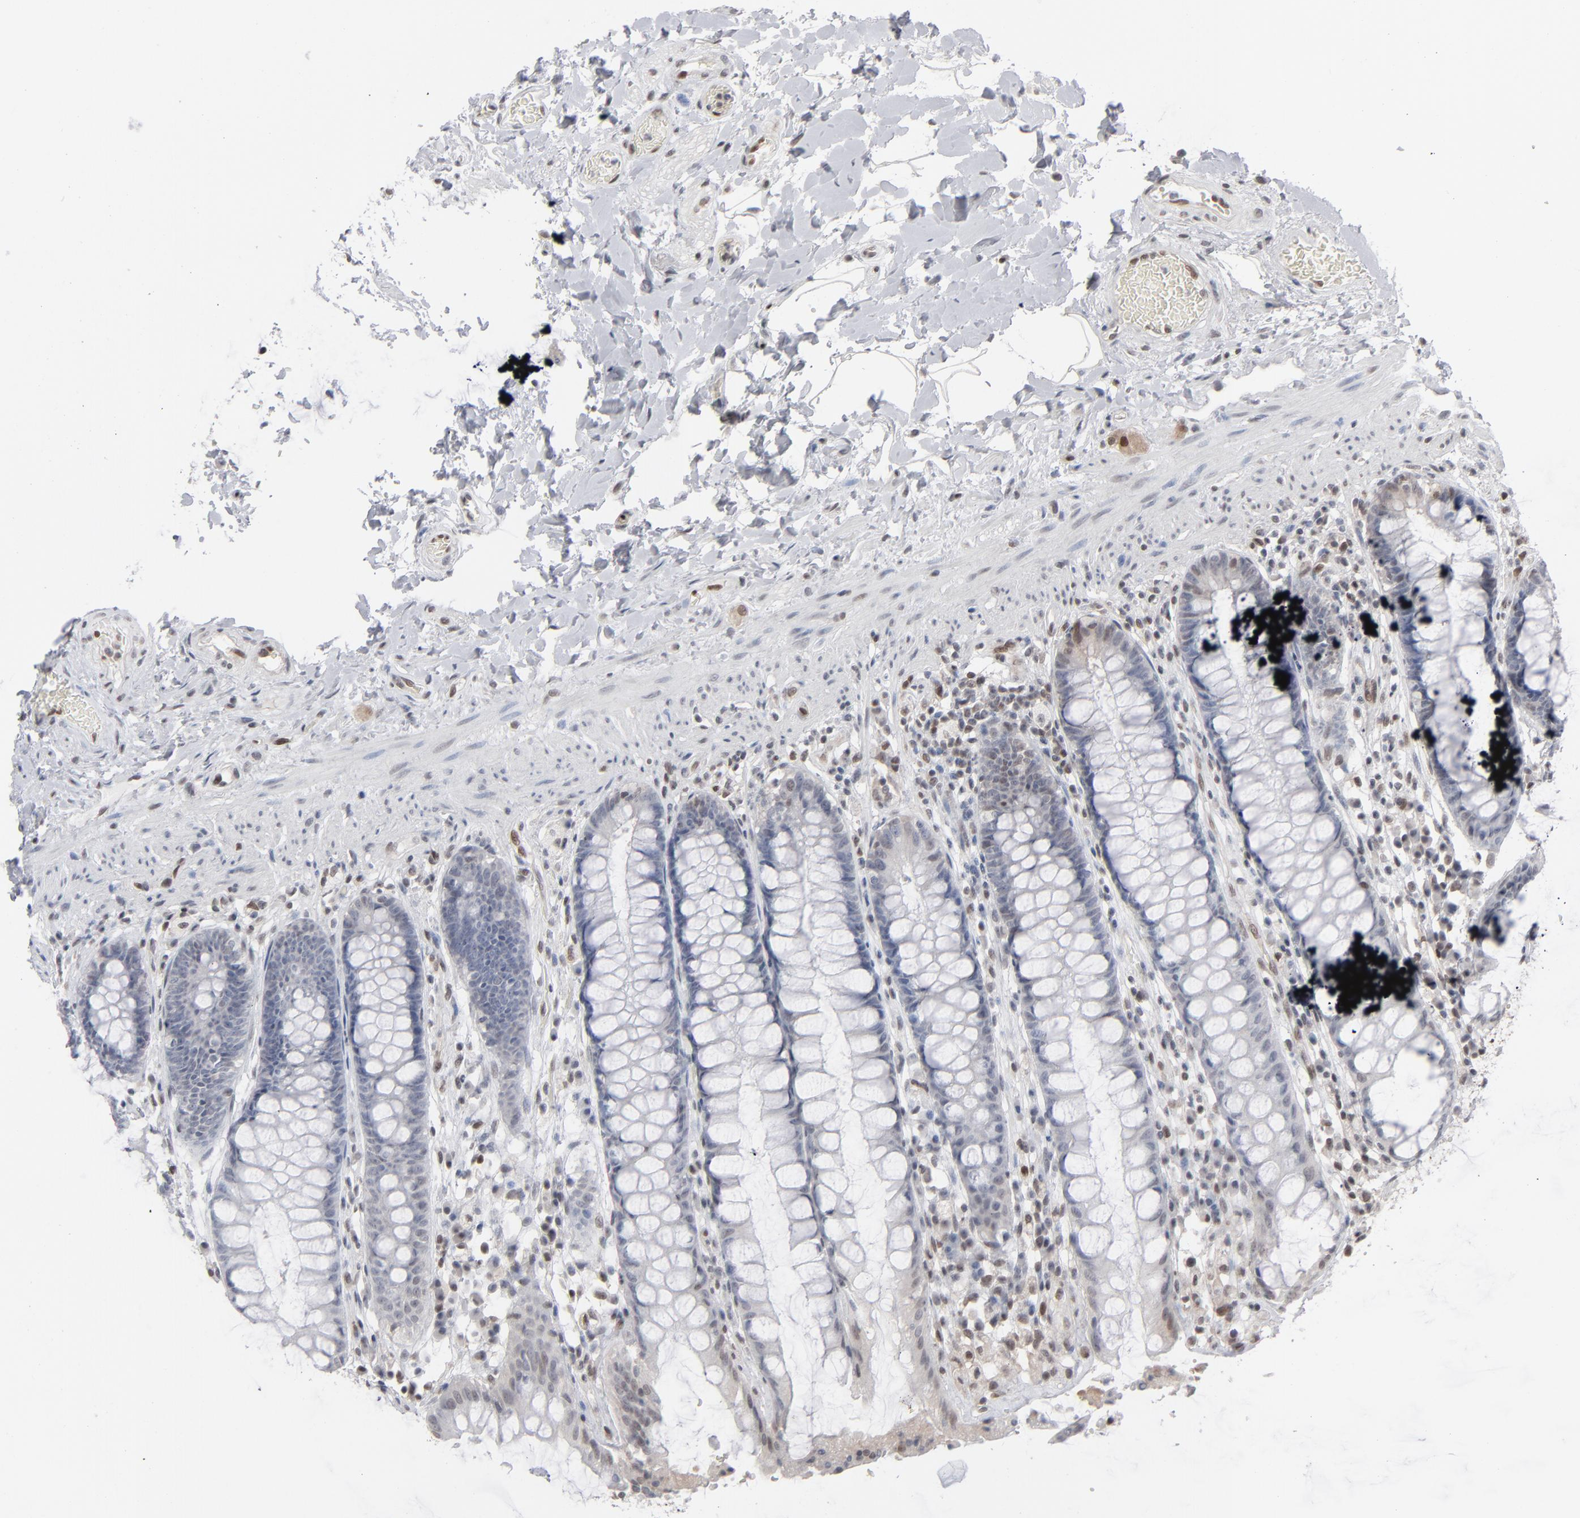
{"staining": {"intensity": "moderate", "quantity": "25%-75%", "location": "nuclear"}, "tissue": "rectum", "cell_type": "Glandular cells", "image_type": "normal", "snomed": [{"axis": "morphology", "description": "Normal tissue, NOS"}, {"axis": "topography", "description": "Rectum"}], "caption": "IHC (DAB (3,3'-diaminobenzidine)) staining of normal human rectum exhibits moderate nuclear protein staining in approximately 25%-75% of glandular cells. (DAB = brown stain, brightfield microscopy at high magnification).", "gene": "IRF9", "patient": {"sex": "female", "age": 46}}